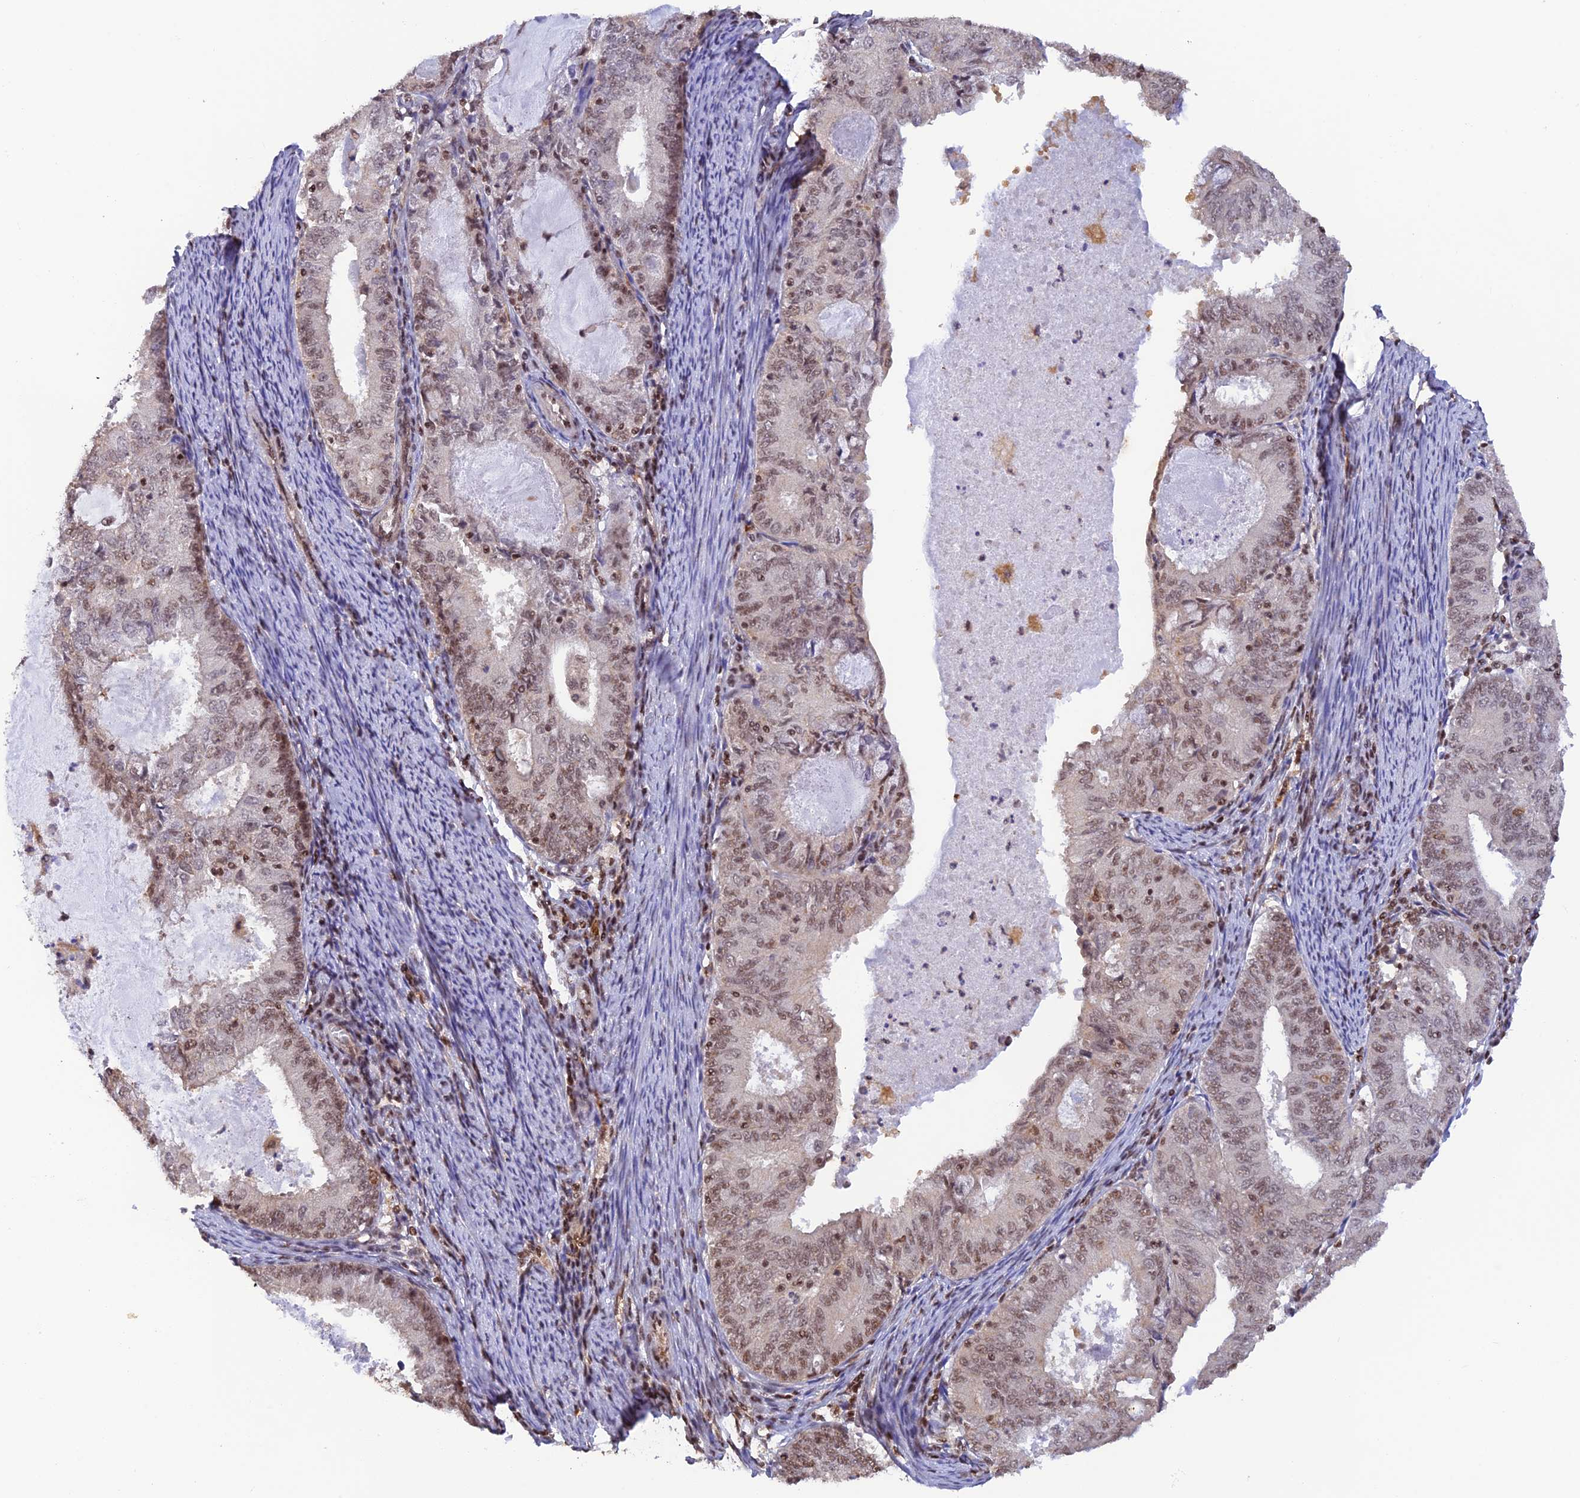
{"staining": {"intensity": "moderate", "quantity": "25%-75%", "location": "nuclear"}, "tissue": "endometrial cancer", "cell_type": "Tumor cells", "image_type": "cancer", "snomed": [{"axis": "morphology", "description": "Adenocarcinoma, NOS"}, {"axis": "topography", "description": "Endometrium"}], "caption": "The image displays a brown stain indicating the presence of a protein in the nuclear of tumor cells in endometrial cancer.", "gene": "THAP11", "patient": {"sex": "female", "age": 57}}